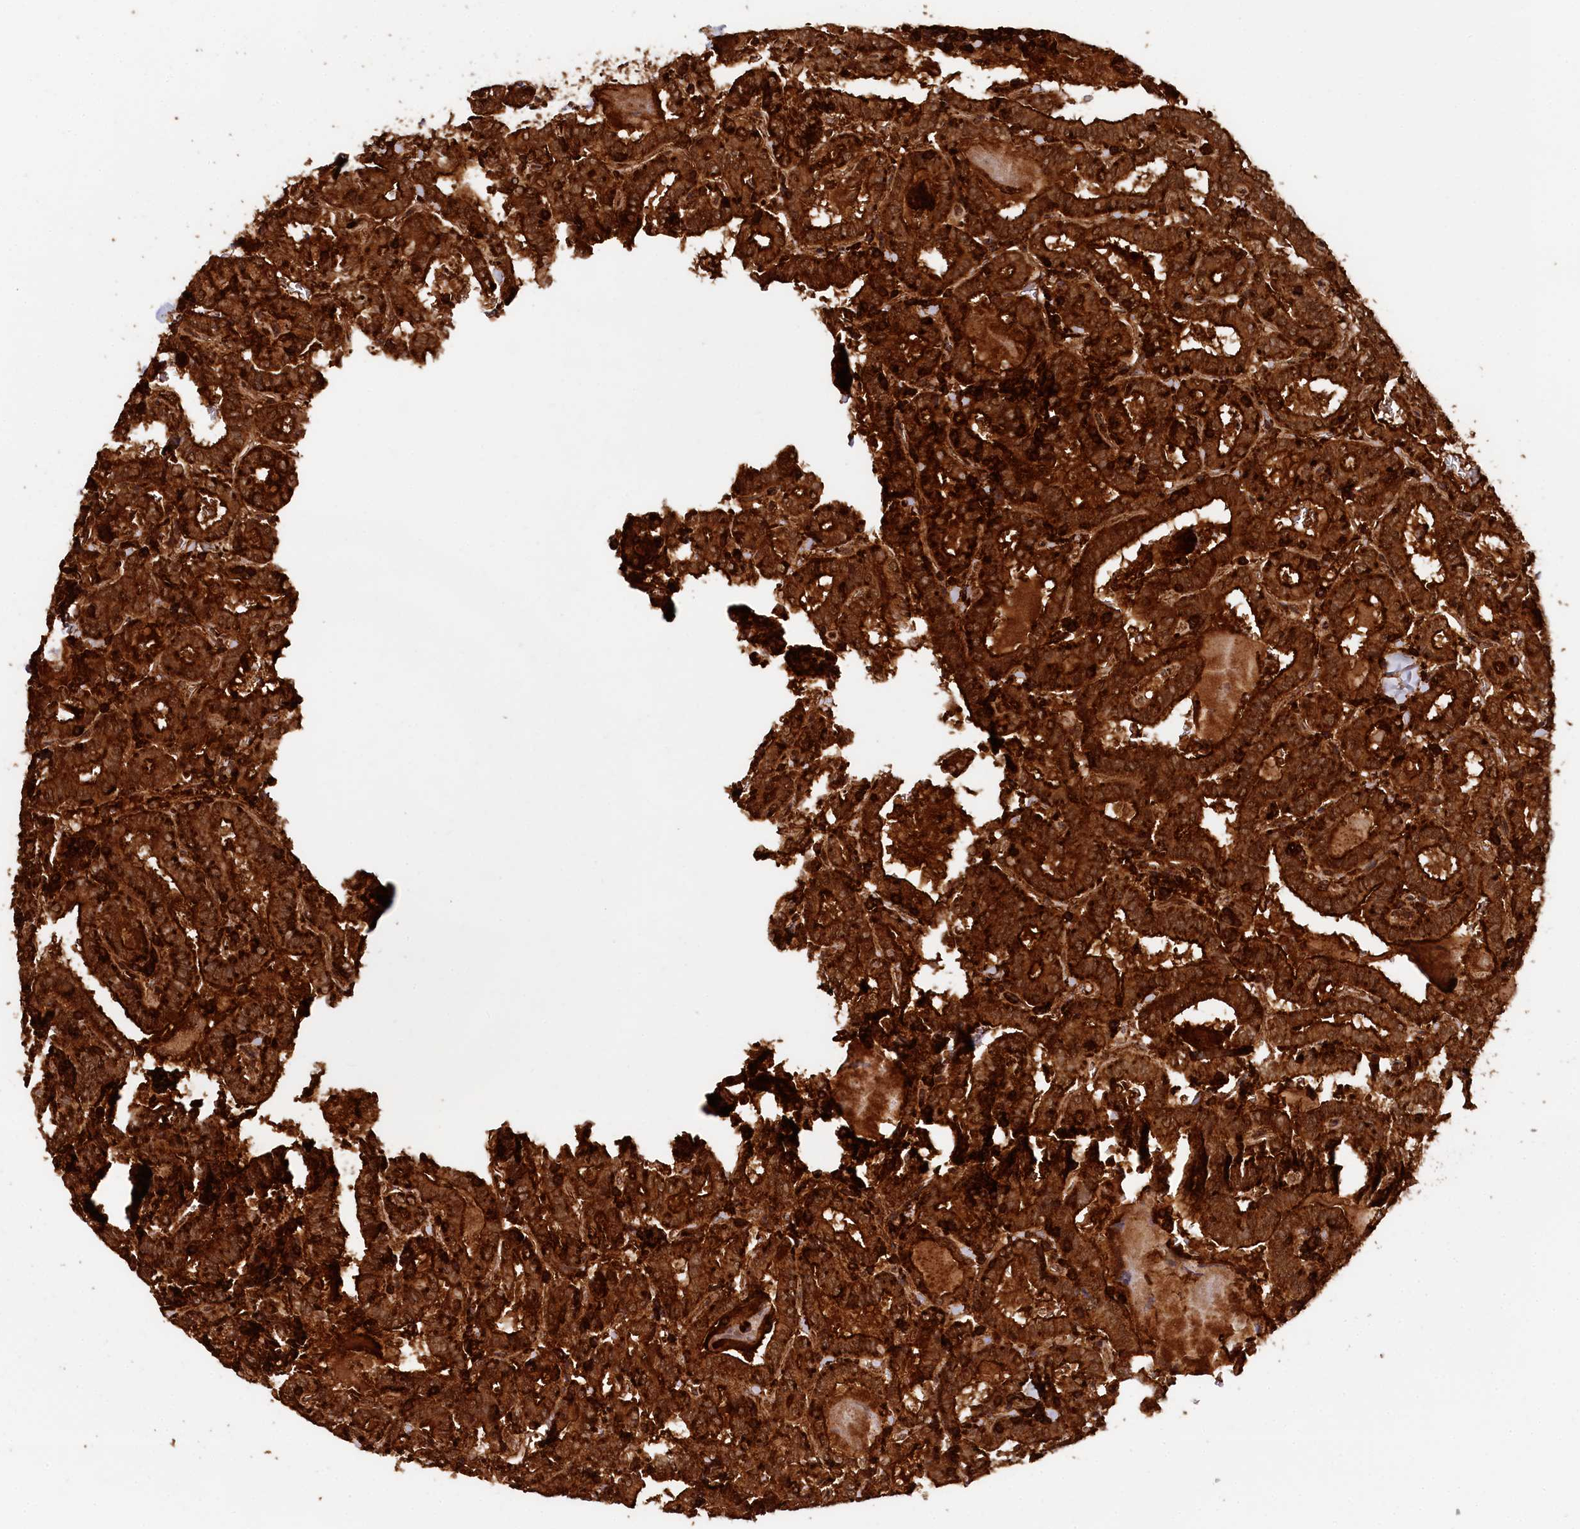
{"staining": {"intensity": "strong", "quantity": ">75%", "location": "cytoplasmic/membranous"}, "tissue": "thyroid cancer", "cell_type": "Tumor cells", "image_type": "cancer", "snomed": [{"axis": "morphology", "description": "Papillary adenocarcinoma, NOS"}, {"axis": "topography", "description": "Thyroid gland"}], "caption": "Immunohistochemical staining of thyroid papillary adenocarcinoma reveals high levels of strong cytoplasmic/membranous protein staining in about >75% of tumor cells.", "gene": "STUB1", "patient": {"sex": "female", "age": 72}}